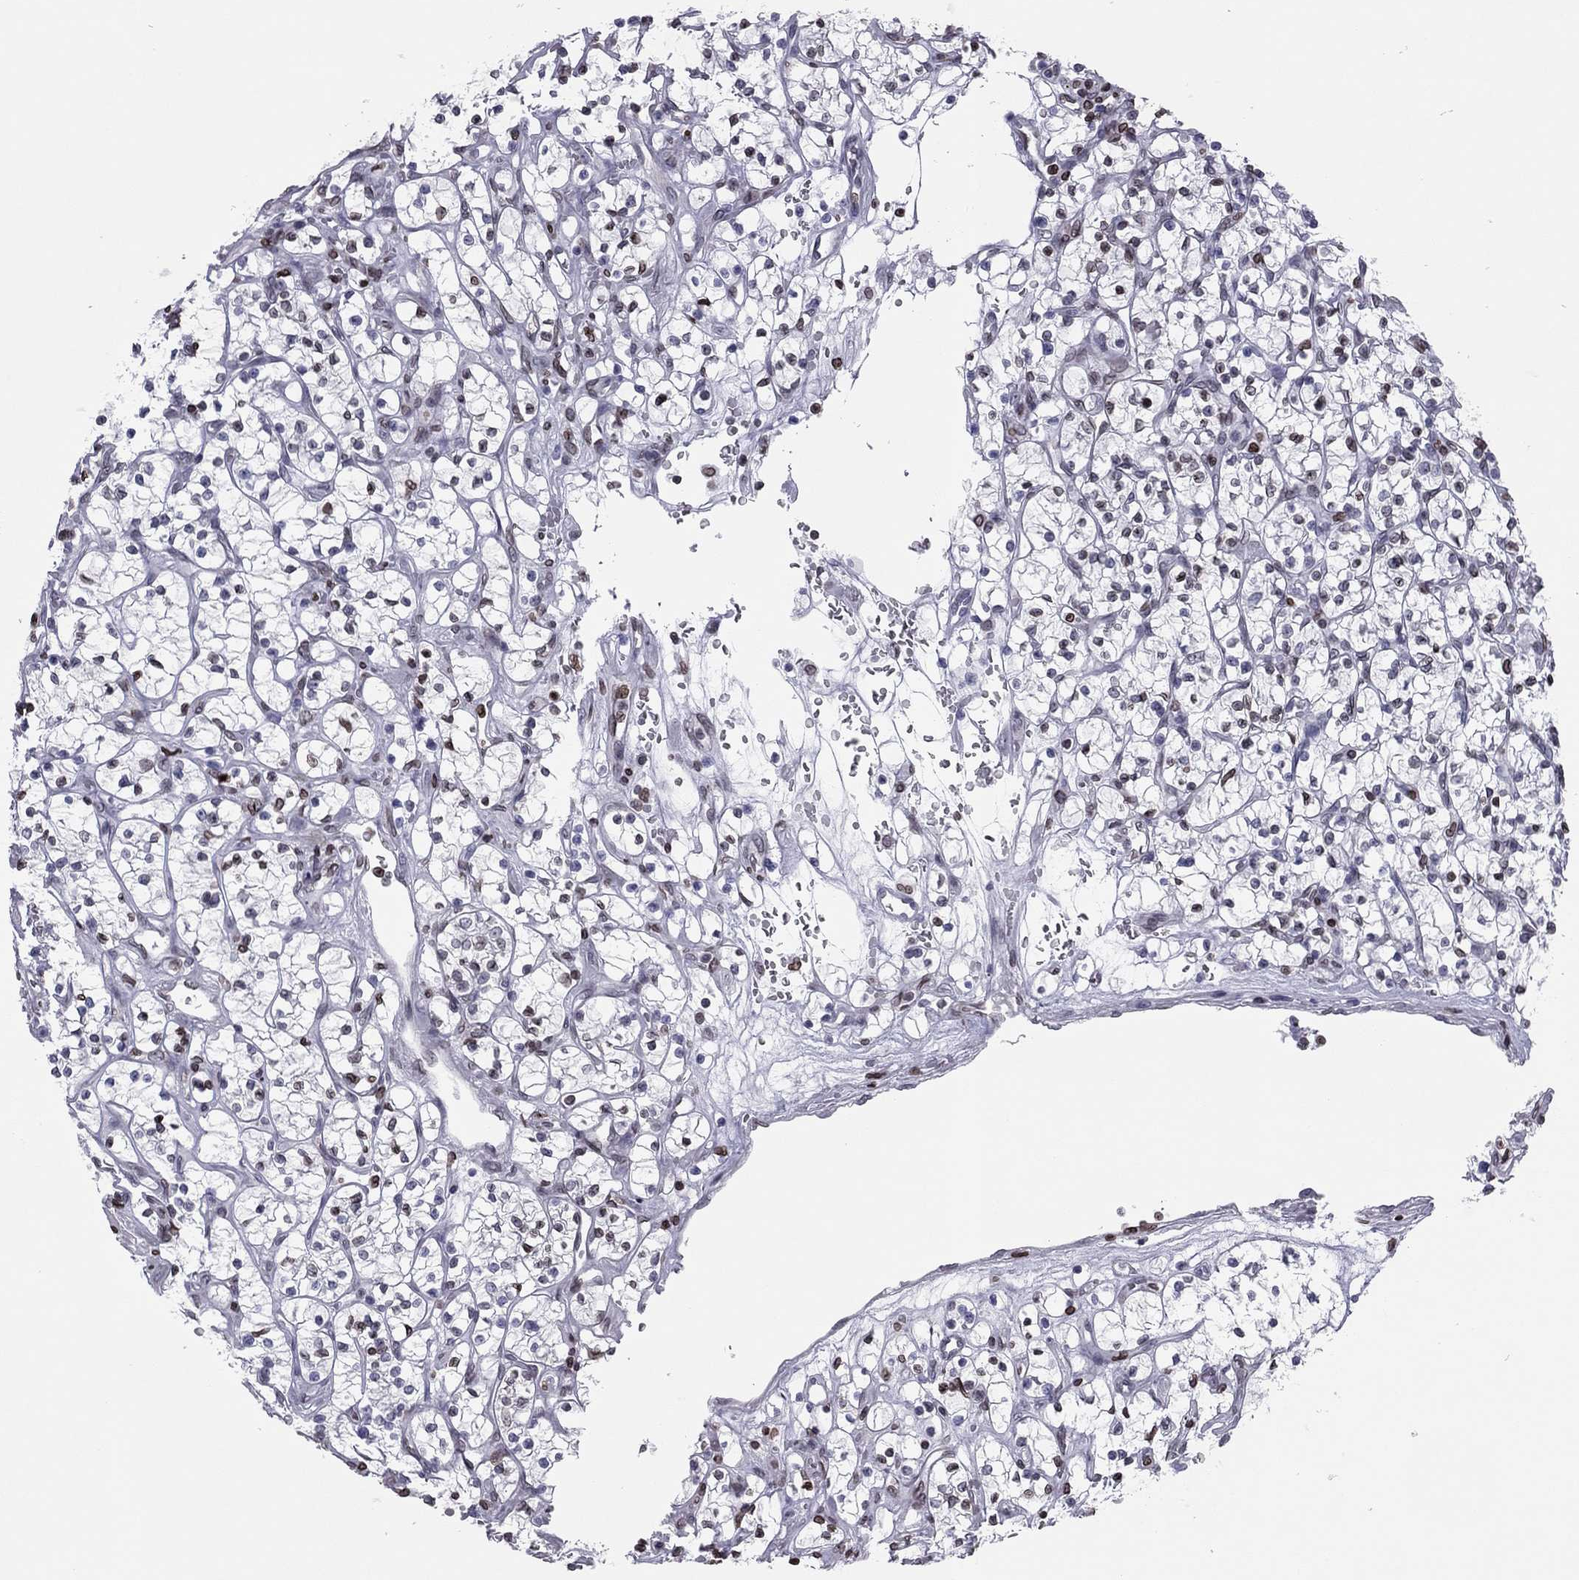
{"staining": {"intensity": "moderate", "quantity": "<25%", "location": "cytoplasmic/membranous,nuclear"}, "tissue": "renal cancer", "cell_type": "Tumor cells", "image_type": "cancer", "snomed": [{"axis": "morphology", "description": "Adenocarcinoma, NOS"}, {"axis": "topography", "description": "Kidney"}], "caption": "Immunohistochemistry (IHC) histopathology image of neoplastic tissue: adenocarcinoma (renal) stained using immunohistochemistry (IHC) demonstrates low levels of moderate protein expression localized specifically in the cytoplasmic/membranous and nuclear of tumor cells, appearing as a cytoplasmic/membranous and nuclear brown color.", "gene": "ESPL1", "patient": {"sex": "female", "age": 64}}